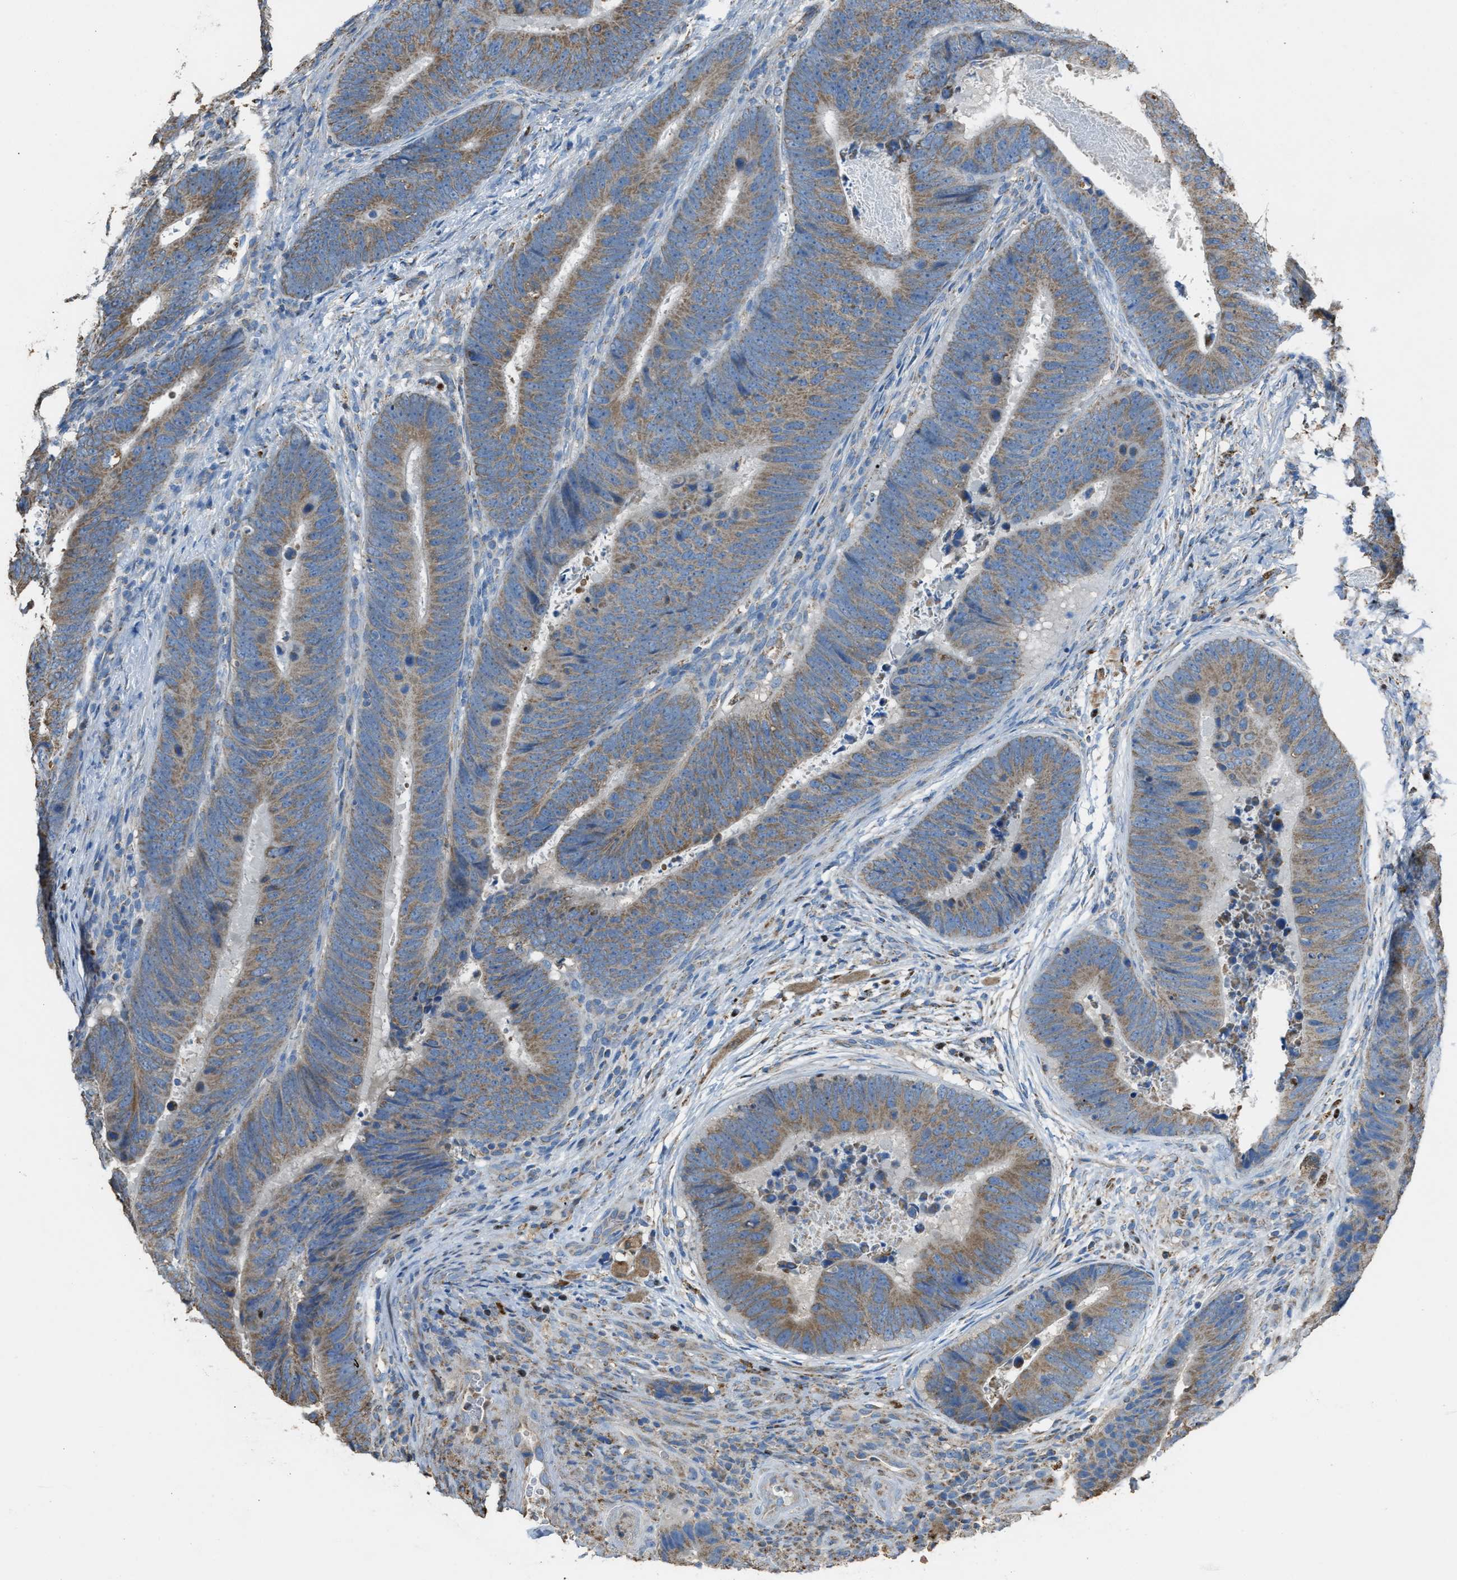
{"staining": {"intensity": "moderate", "quantity": ">75%", "location": "cytoplasmic/membranous"}, "tissue": "colorectal cancer", "cell_type": "Tumor cells", "image_type": "cancer", "snomed": [{"axis": "morphology", "description": "Adenocarcinoma, NOS"}, {"axis": "topography", "description": "Colon"}], "caption": "The micrograph displays staining of adenocarcinoma (colorectal), revealing moderate cytoplasmic/membranous protein positivity (brown color) within tumor cells.", "gene": "SLC25A11", "patient": {"sex": "male", "age": 56}}